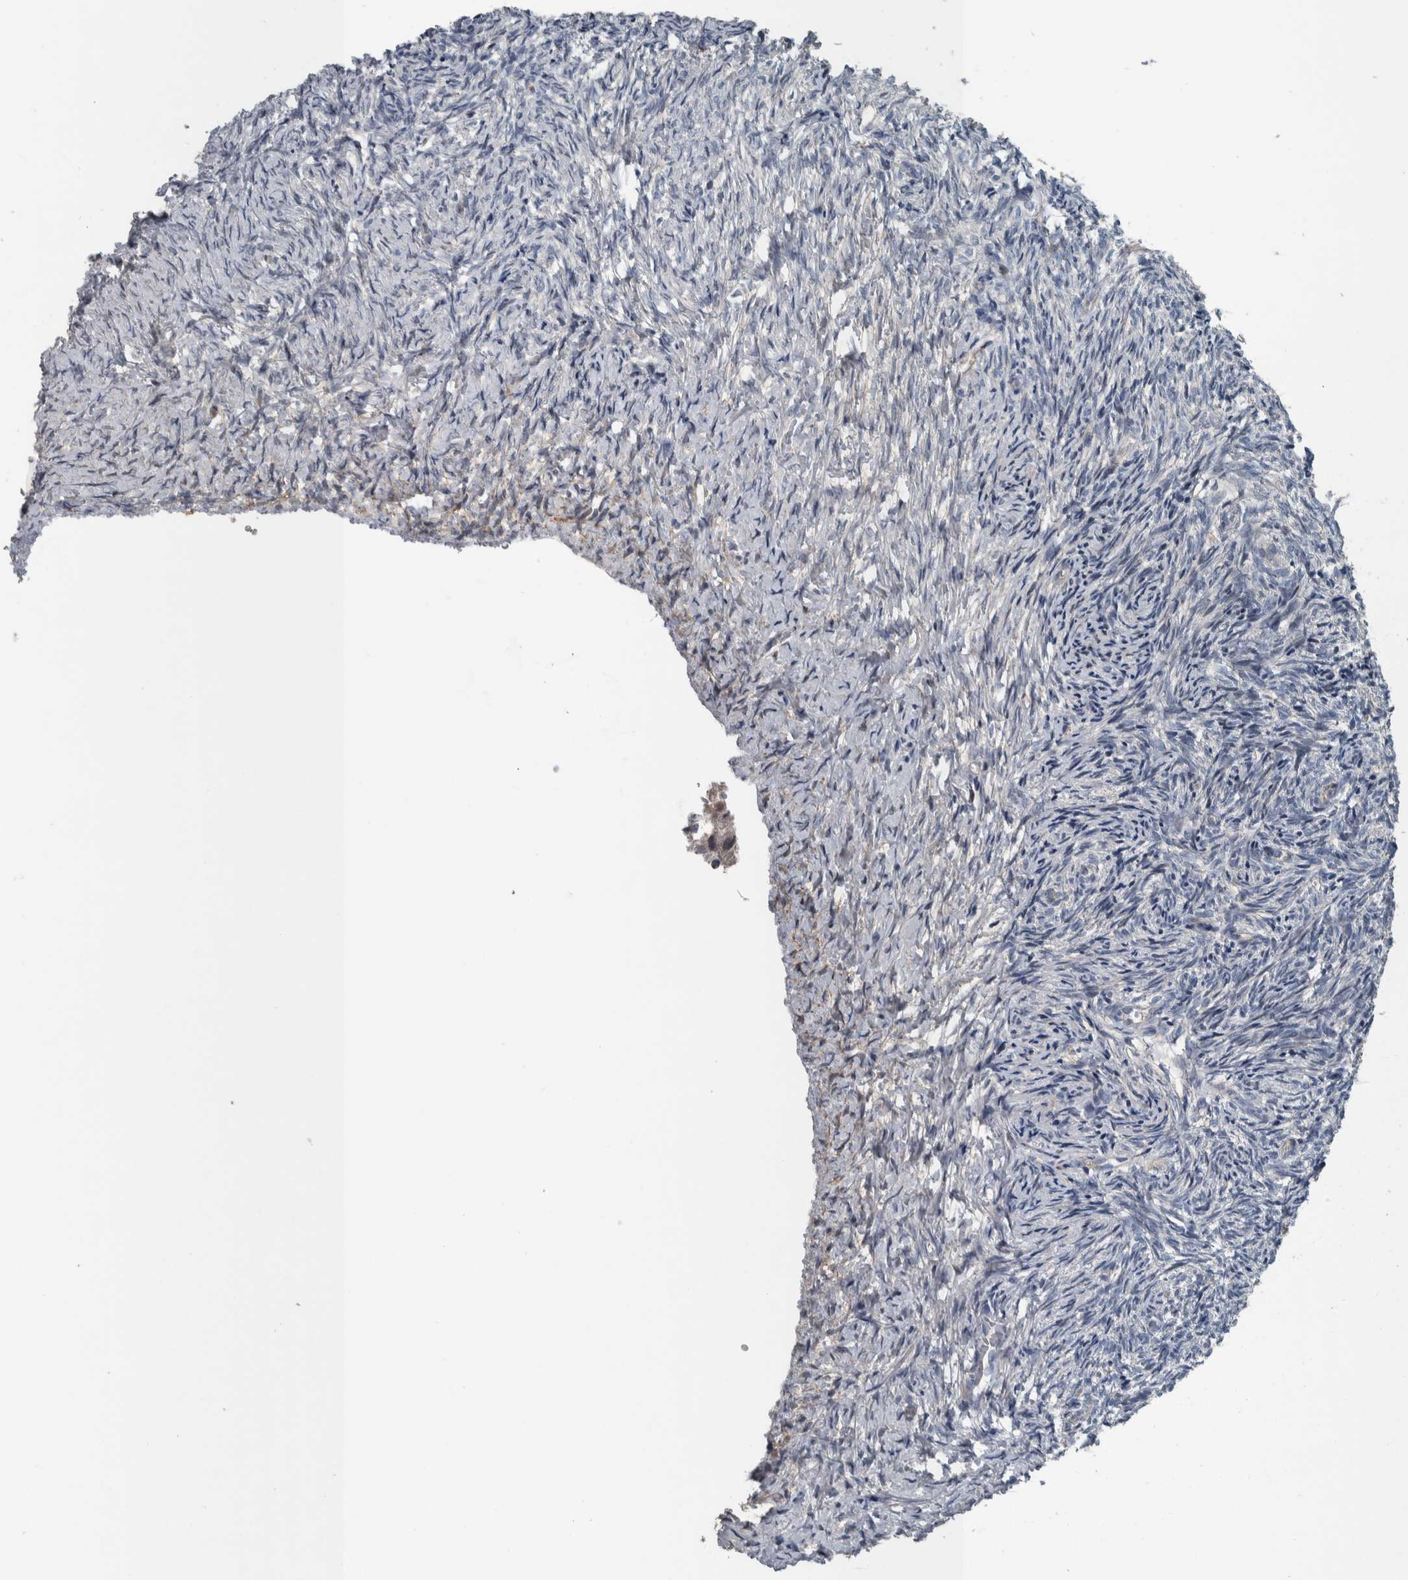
{"staining": {"intensity": "strong", "quantity": ">75%", "location": "cytoplasmic/membranous"}, "tissue": "ovary", "cell_type": "Follicle cells", "image_type": "normal", "snomed": [{"axis": "morphology", "description": "Normal tissue, NOS"}, {"axis": "topography", "description": "Ovary"}], "caption": "Immunohistochemistry histopathology image of unremarkable ovary: human ovary stained using IHC demonstrates high levels of strong protein expression localized specifically in the cytoplasmic/membranous of follicle cells, appearing as a cytoplasmic/membranous brown color.", "gene": "BAIAP2L1", "patient": {"sex": "female", "age": 41}}